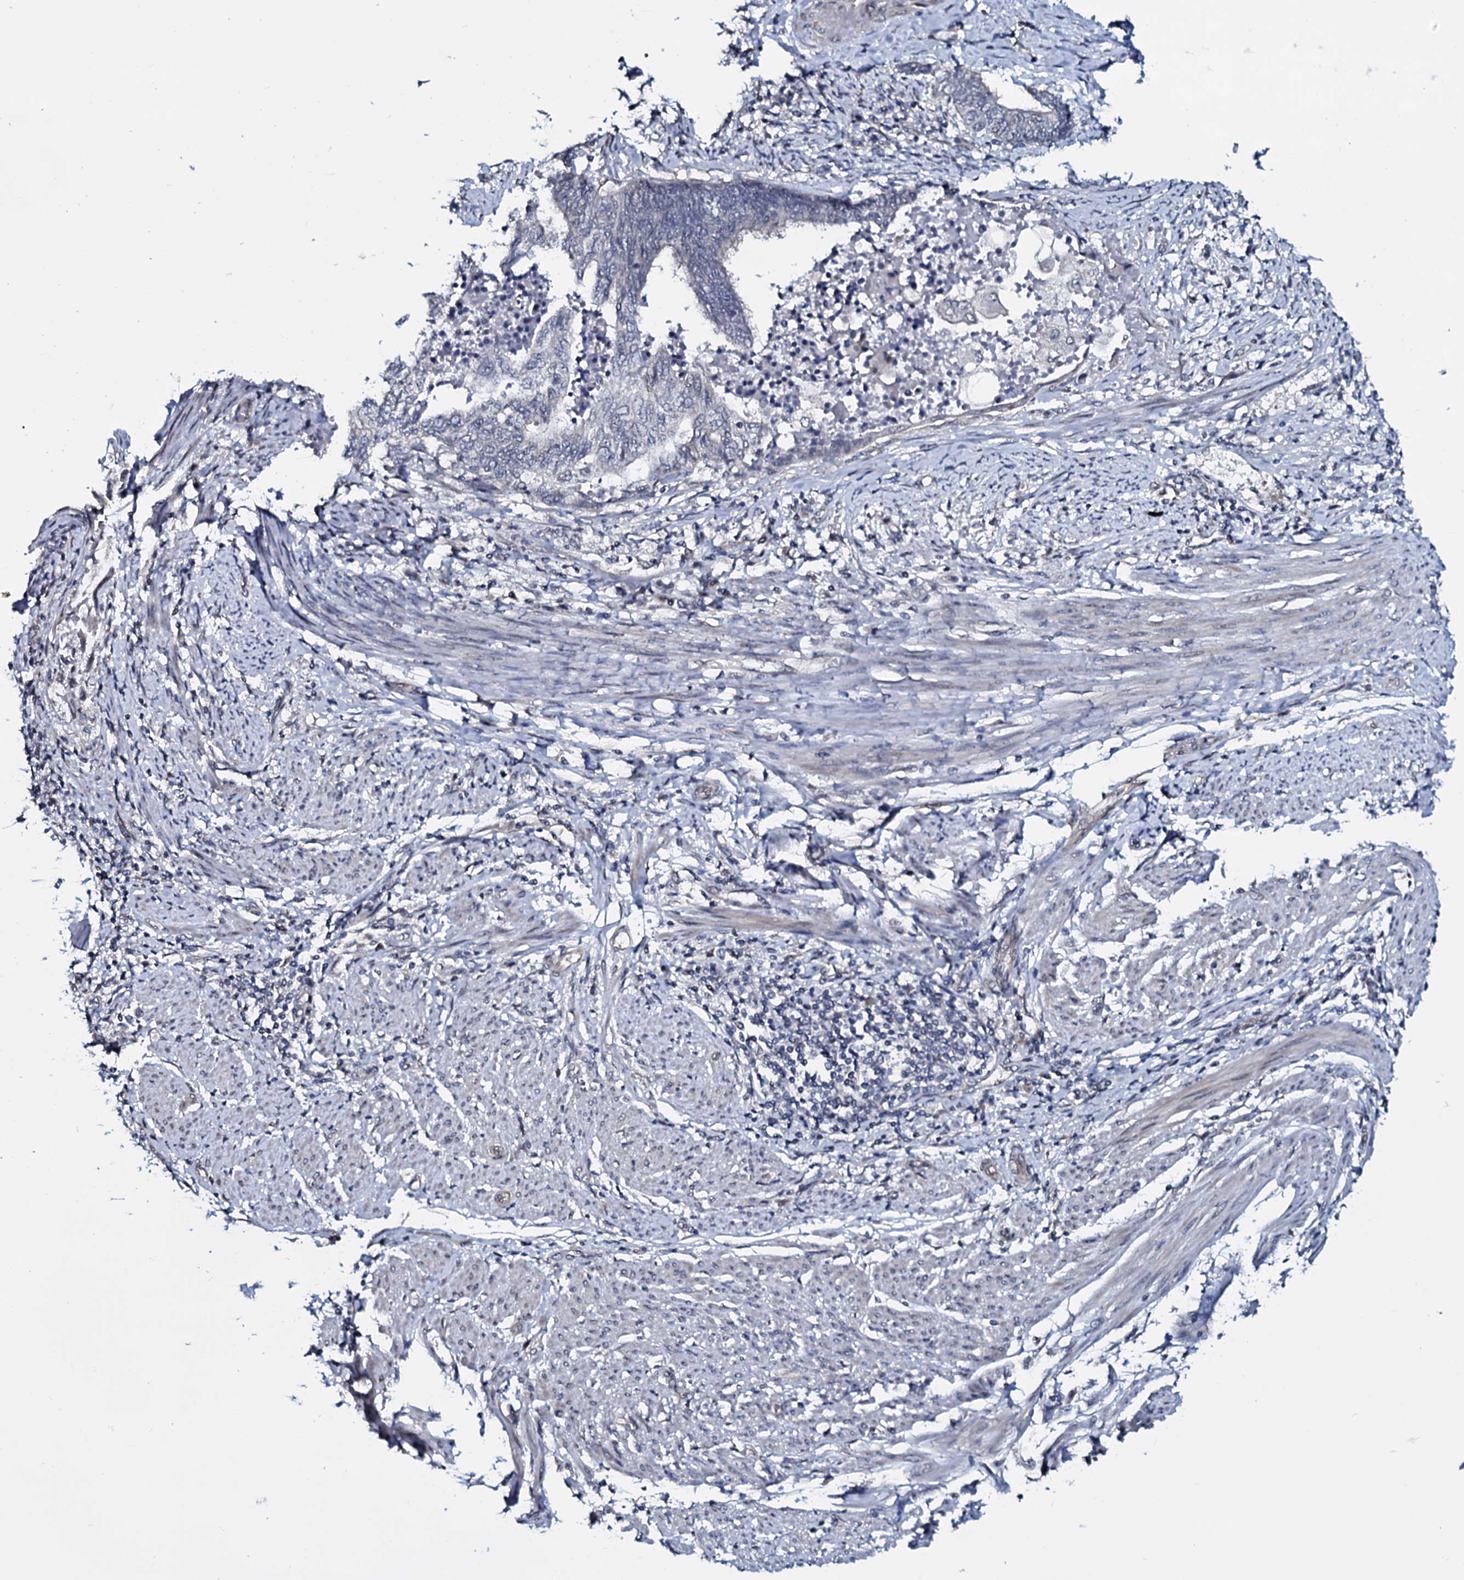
{"staining": {"intensity": "negative", "quantity": "none", "location": "none"}, "tissue": "endometrial cancer", "cell_type": "Tumor cells", "image_type": "cancer", "snomed": [{"axis": "morphology", "description": "Adenocarcinoma, NOS"}, {"axis": "topography", "description": "Uterus"}, {"axis": "topography", "description": "Endometrium"}], "caption": "Protein analysis of endometrial cancer (adenocarcinoma) shows no significant staining in tumor cells.", "gene": "OGFOD2", "patient": {"sex": "female", "age": 70}}